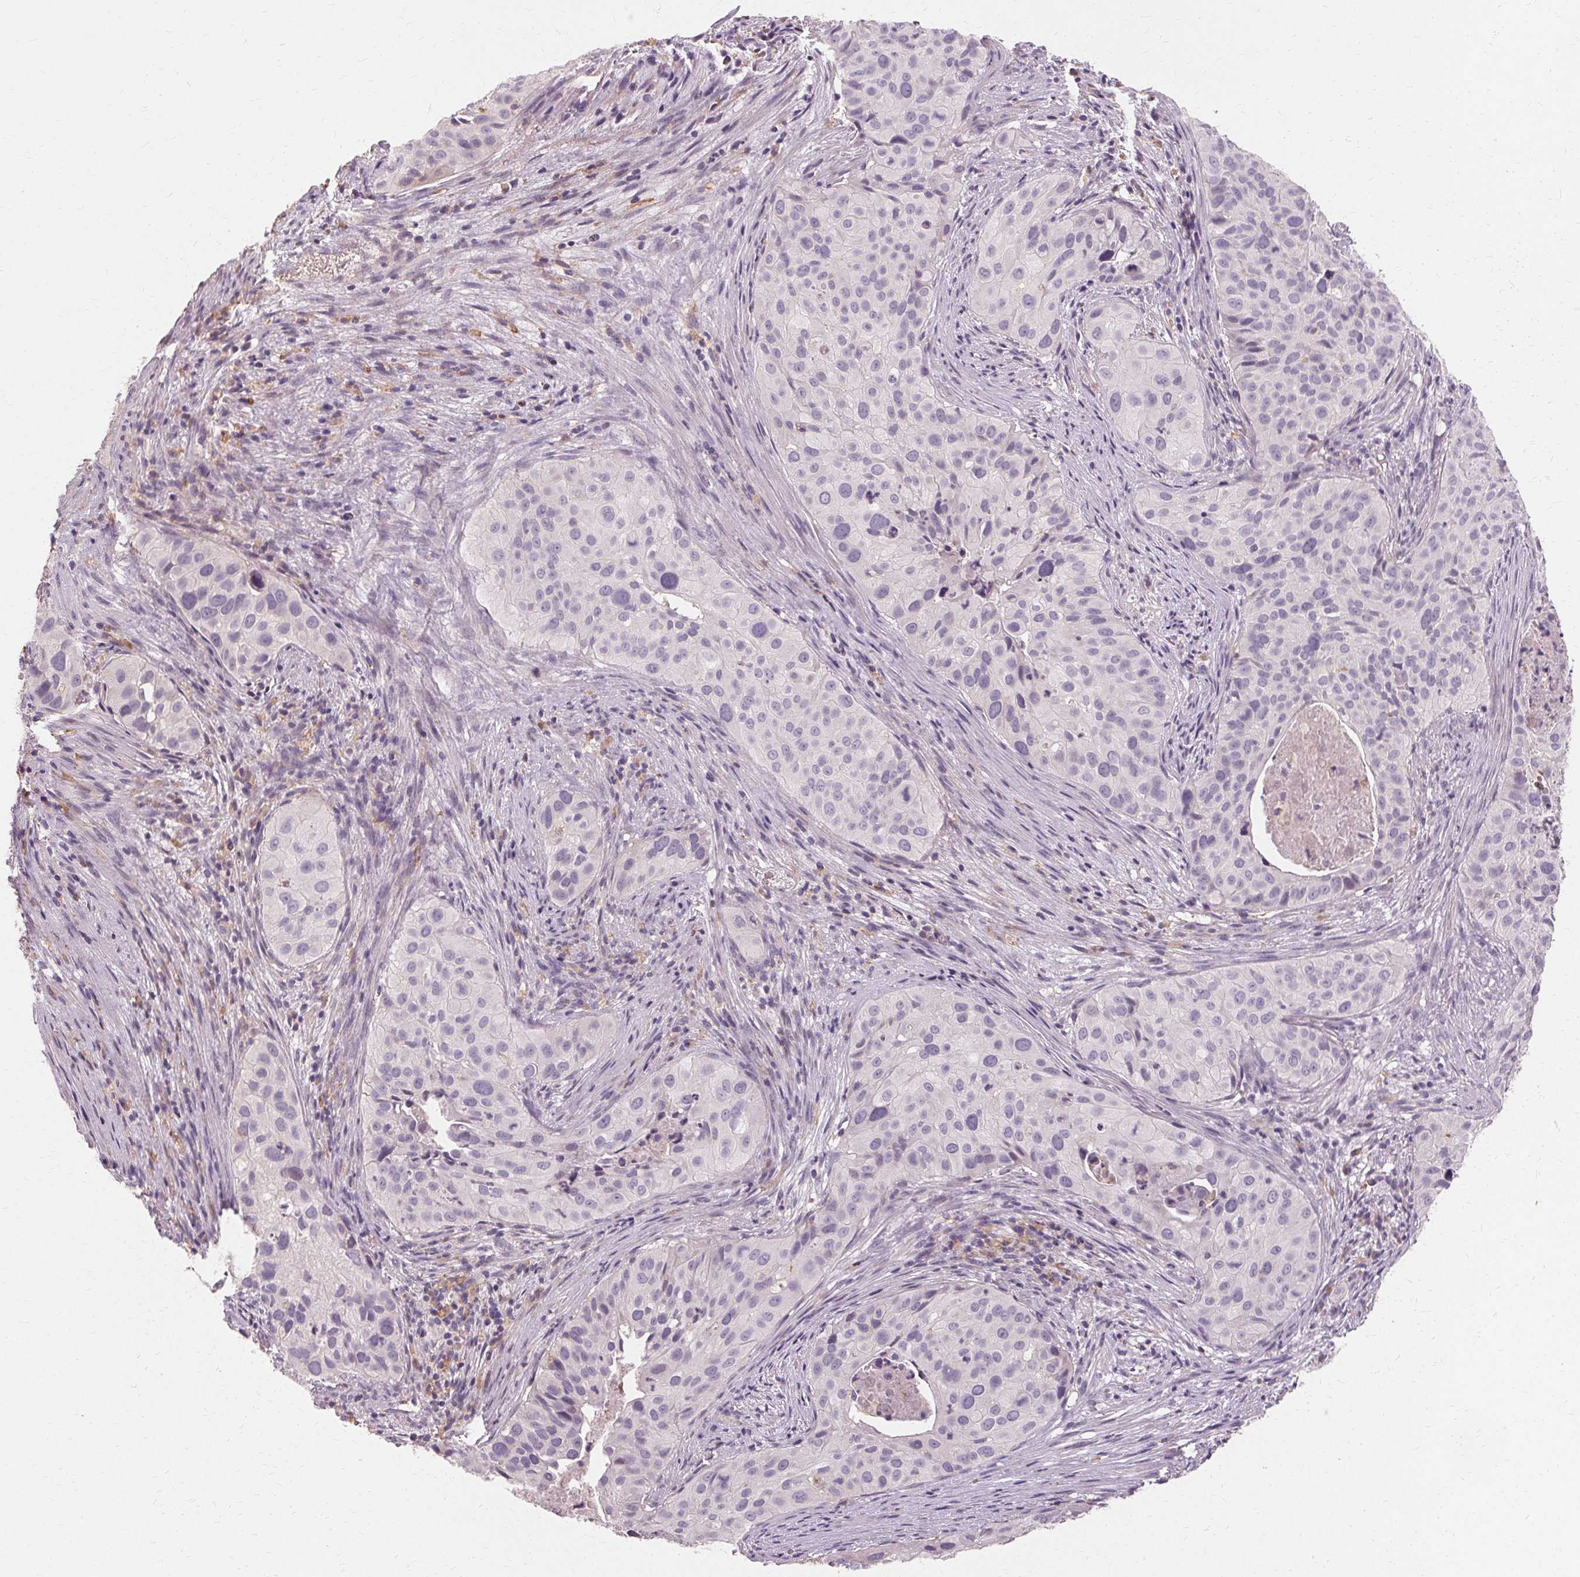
{"staining": {"intensity": "negative", "quantity": "none", "location": "none"}, "tissue": "cervical cancer", "cell_type": "Tumor cells", "image_type": "cancer", "snomed": [{"axis": "morphology", "description": "Squamous cell carcinoma, NOS"}, {"axis": "topography", "description": "Cervix"}], "caption": "DAB immunohistochemical staining of cervical cancer (squamous cell carcinoma) demonstrates no significant staining in tumor cells. Nuclei are stained in blue.", "gene": "IFNGR1", "patient": {"sex": "female", "age": 38}}